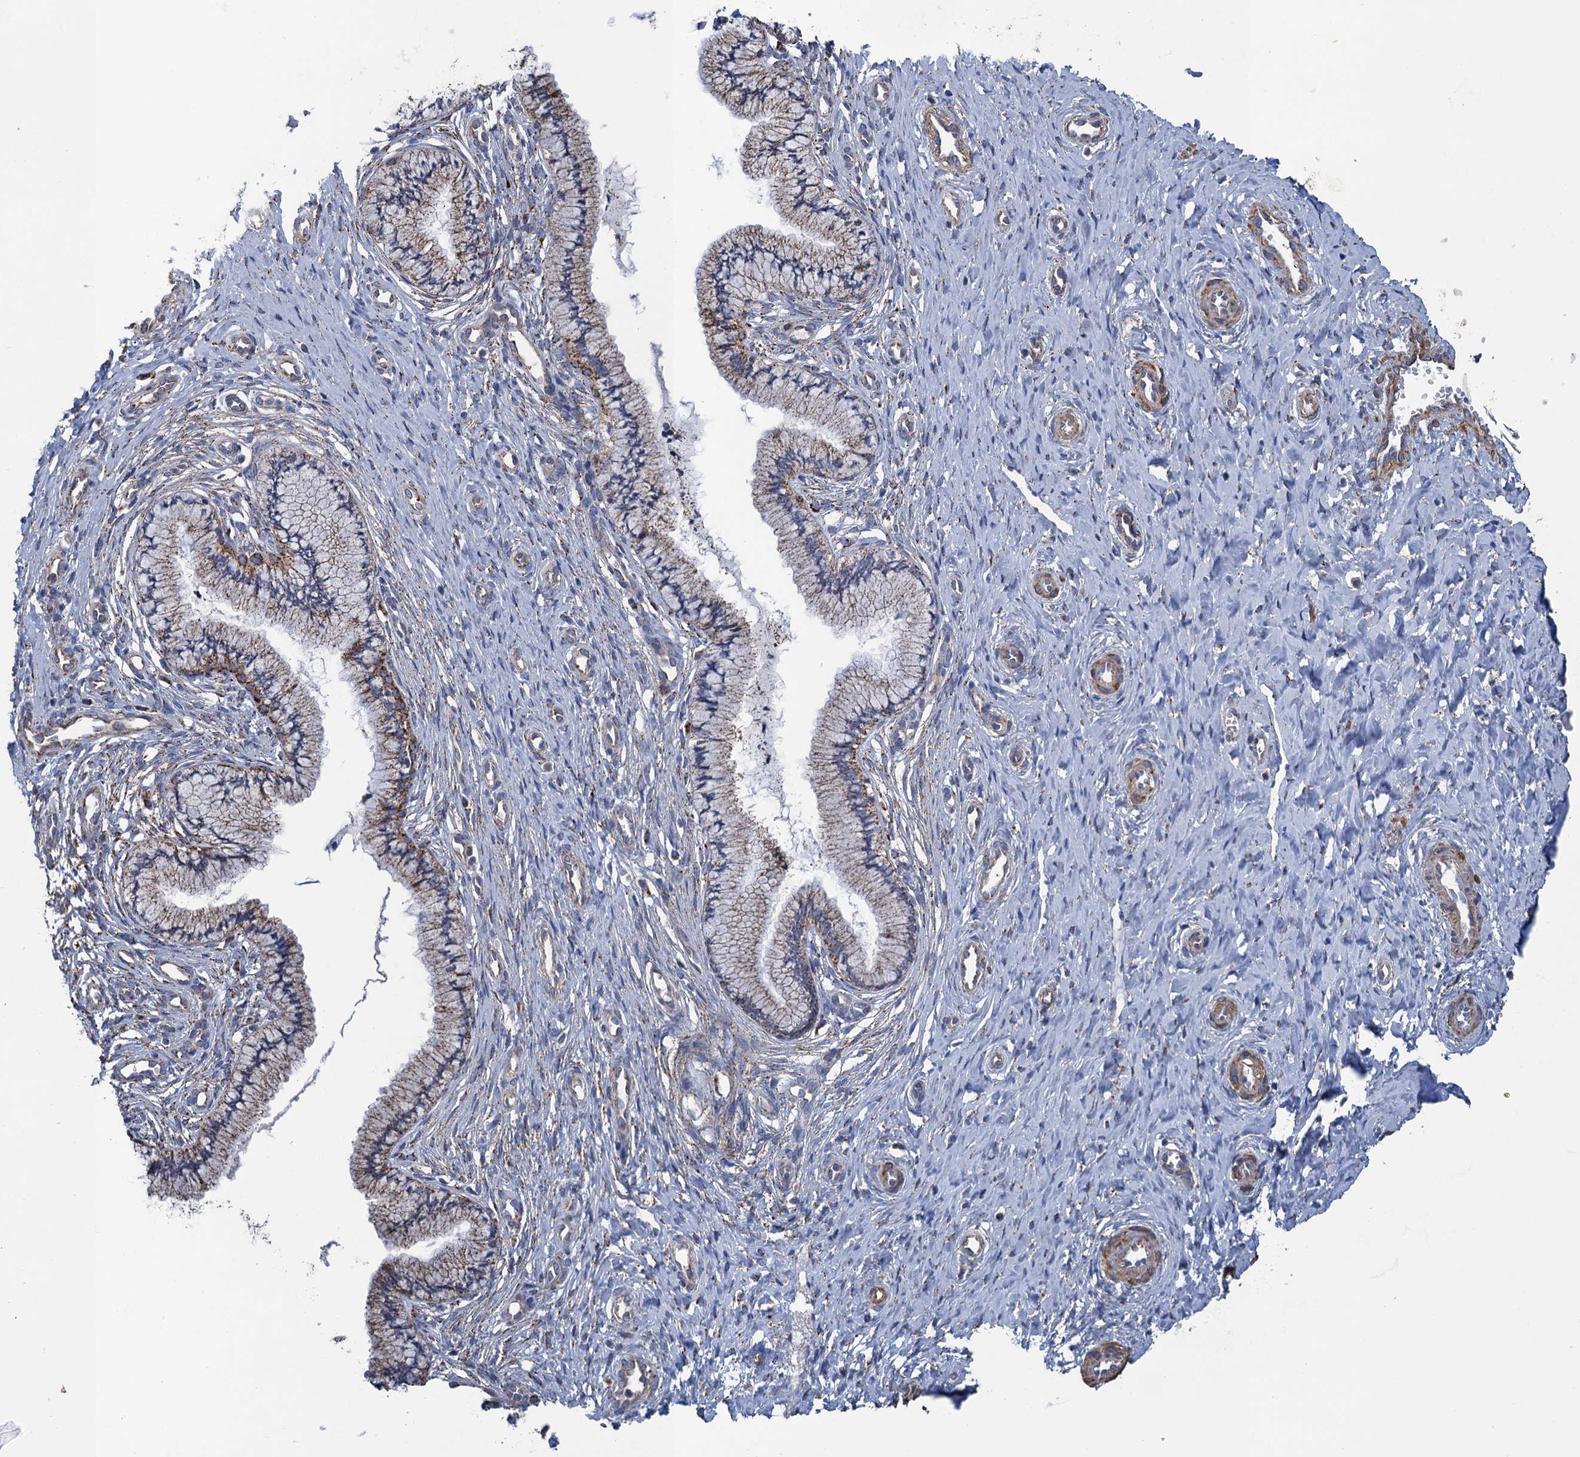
{"staining": {"intensity": "moderate", "quantity": "<25%", "location": "cytoplasmic/membranous"}, "tissue": "cervix", "cell_type": "Glandular cells", "image_type": "normal", "snomed": [{"axis": "morphology", "description": "Normal tissue, NOS"}, {"axis": "topography", "description": "Cervix"}], "caption": "Immunohistochemical staining of unremarkable cervix displays moderate cytoplasmic/membranous protein positivity in approximately <25% of glandular cells.", "gene": "ENSG00000260643", "patient": {"sex": "female", "age": 36}}